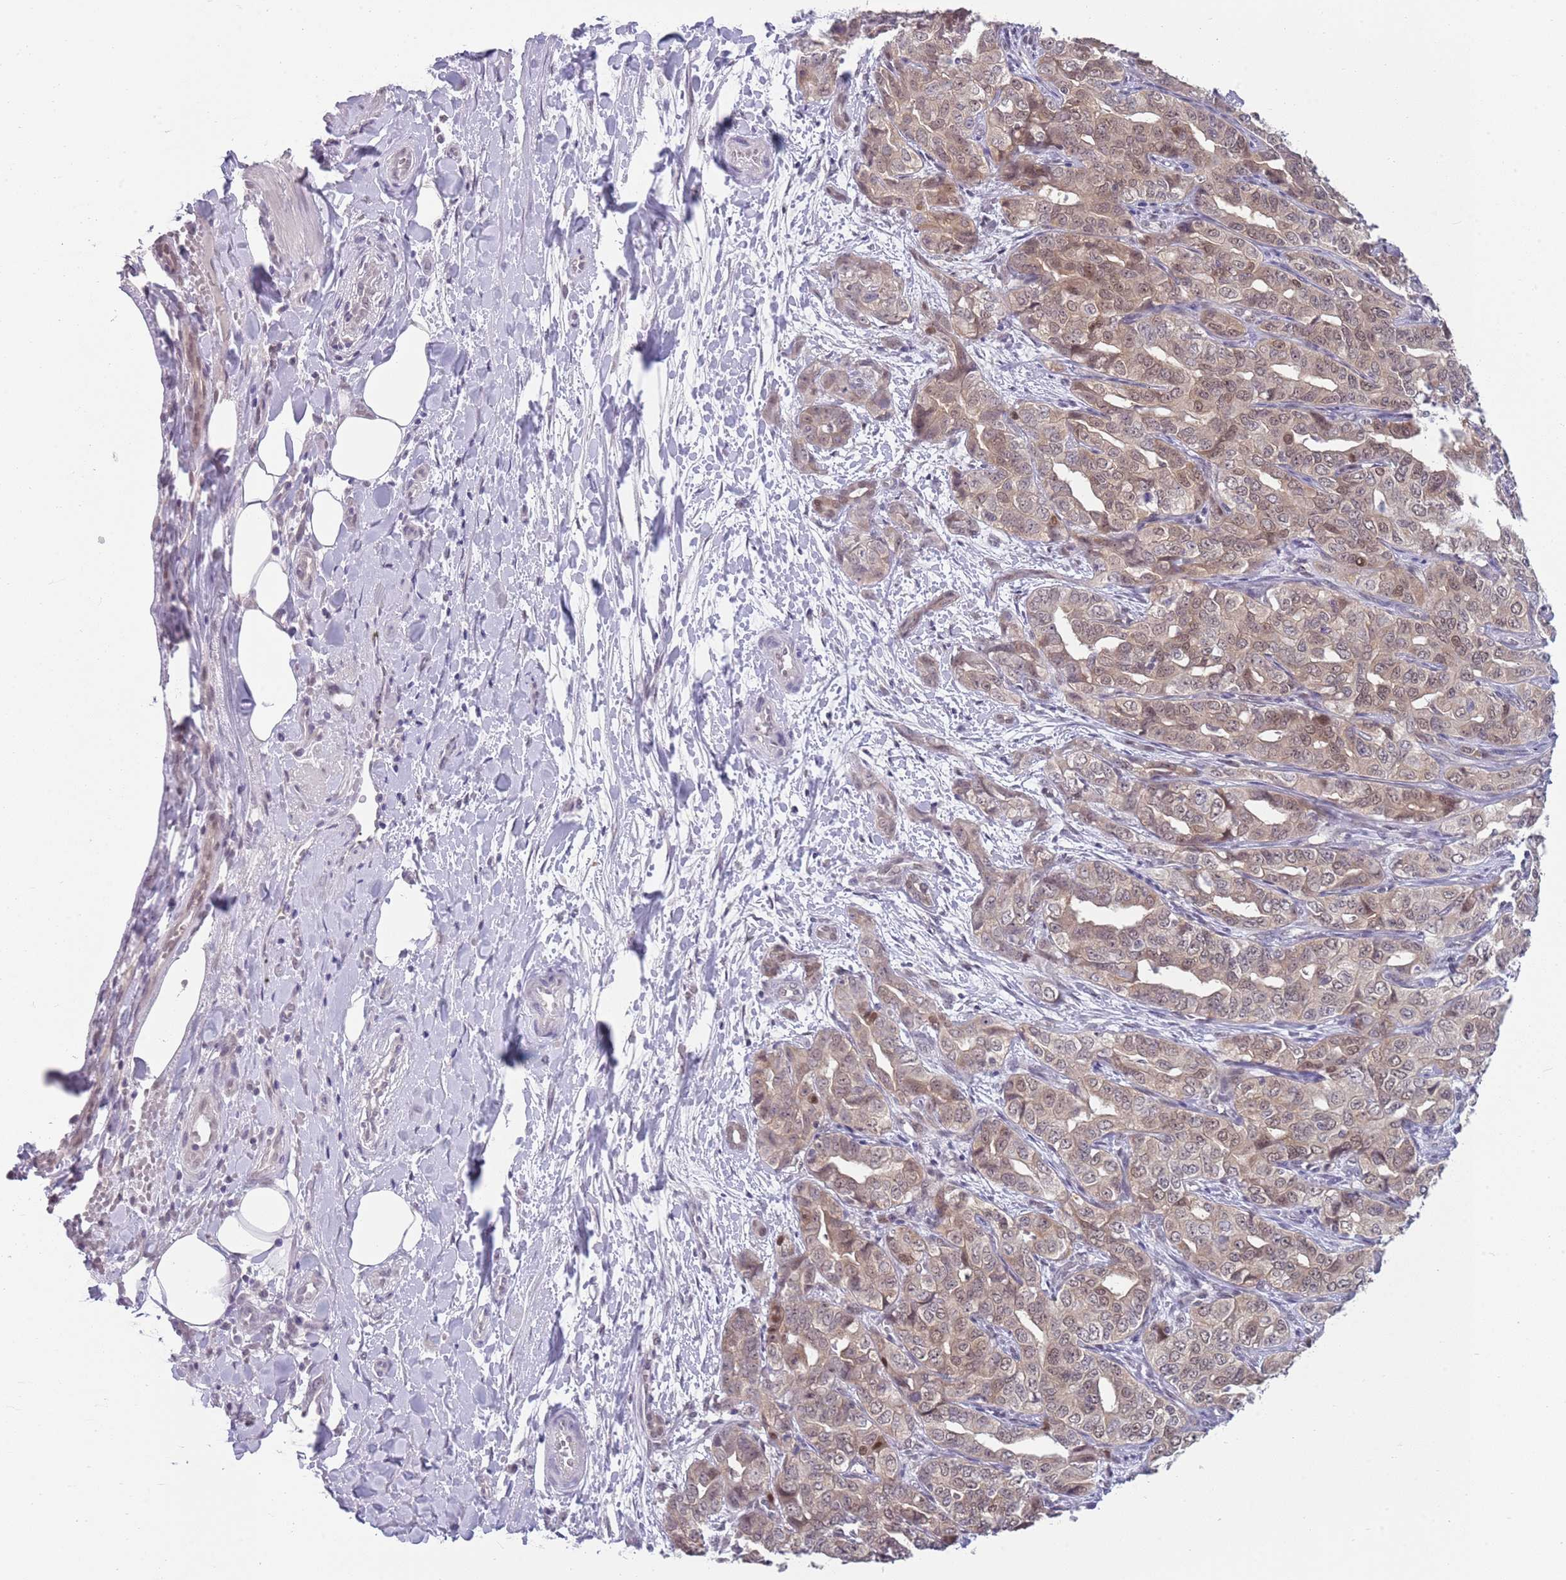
{"staining": {"intensity": "weak", "quantity": ">75%", "location": "cytoplasmic/membranous,nuclear"}, "tissue": "liver cancer", "cell_type": "Tumor cells", "image_type": "cancer", "snomed": [{"axis": "morphology", "description": "Cholangiocarcinoma"}, {"axis": "topography", "description": "Liver"}], "caption": "Protein staining reveals weak cytoplasmic/membranous and nuclear staining in about >75% of tumor cells in cholangiocarcinoma (liver).", "gene": "SEPHS2", "patient": {"sex": "male", "age": 59}}